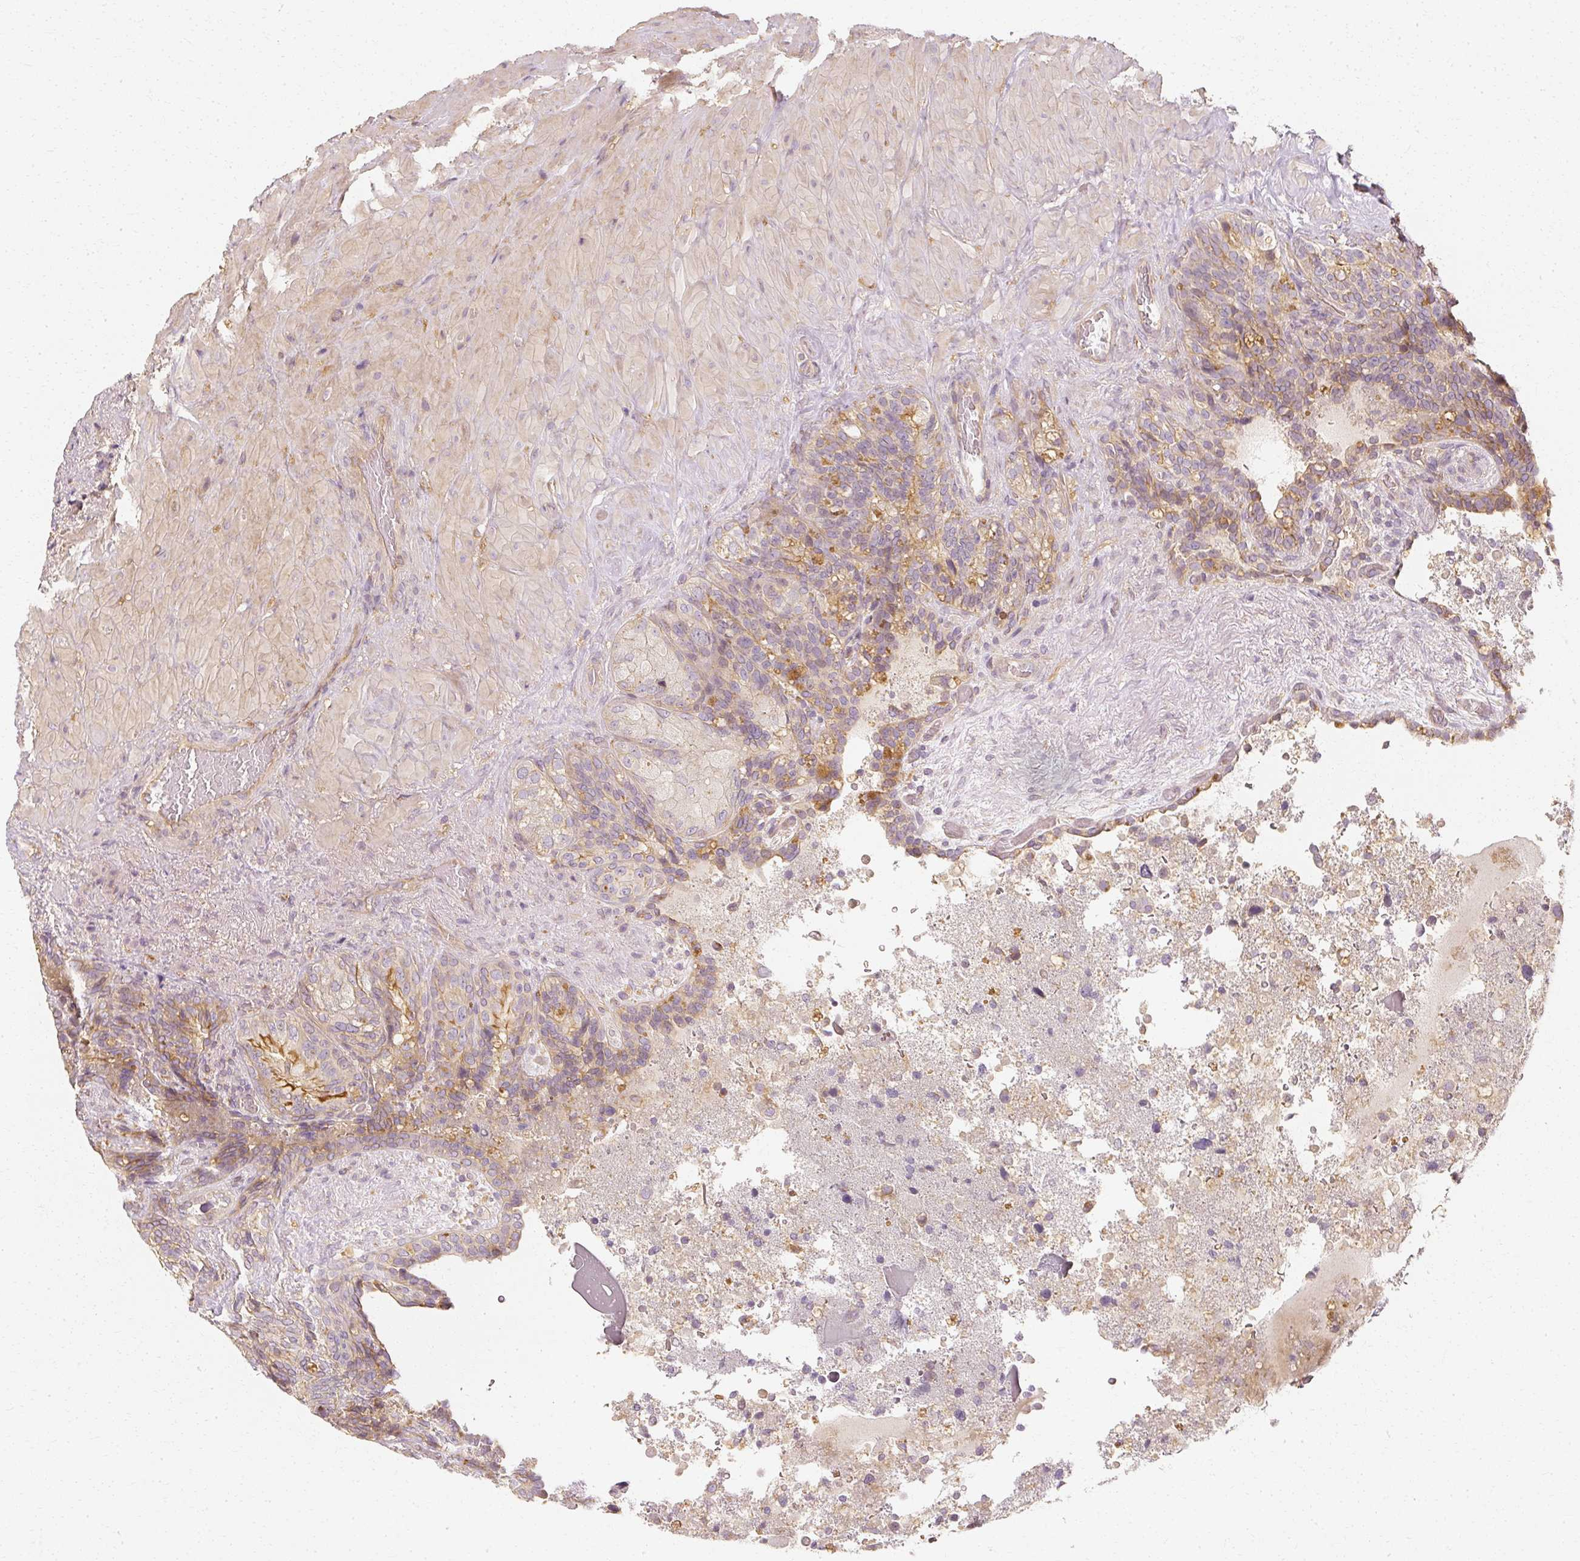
{"staining": {"intensity": "moderate", "quantity": "<25%", "location": "cytoplasmic/membranous"}, "tissue": "seminal vesicle", "cell_type": "Glandular cells", "image_type": "normal", "snomed": [{"axis": "morphology", "description": "Normal tissue, NOS"}, {"axis": "topography", "description": "Seminal veicle"}], "caption": "Glandular cells reveal moderate cytoplasmic/membranous positivity in approximately <25% of cells in benign seminal vesicle.", "gene": "GNAQ", "patient": {"sex": "male", "age": 69}}